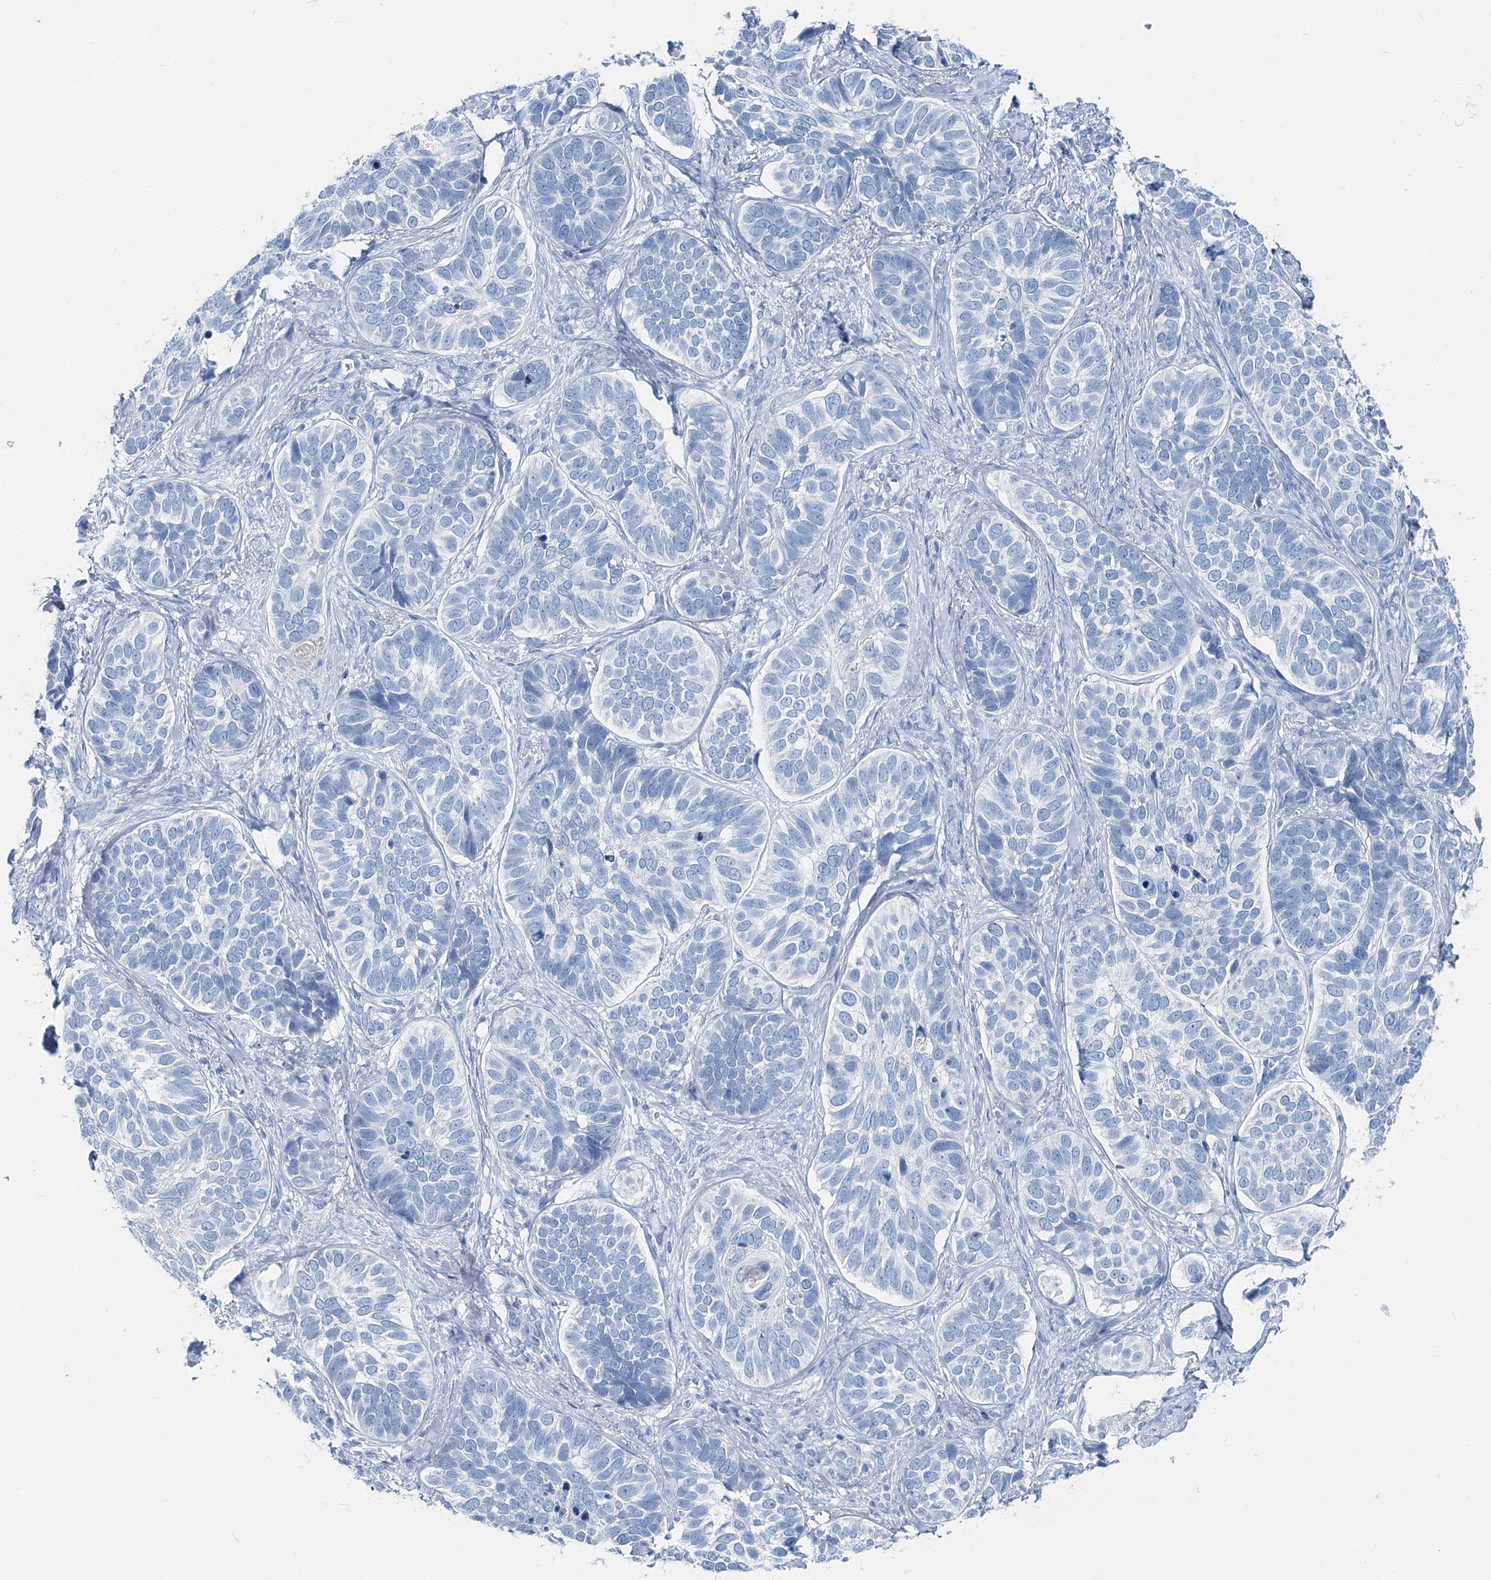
{"staining": {"intensity": "negative", "quantity": "none", "location": "none"}, "tissue": "skin cancer", "cell_type": "Tumor cells", "image_type": "cancer", "snomed": [{"axis": "morphology", "description": "Basal cell carcinoma"}, {"axis": "topography", "description": "Skin"}], "caption": "IHC micrograph of skin cancer stained for a protein (brown), which displays no staining in tumor cells.", "gene": "GABARAPL2", "patient": {"sex": "male", "age": 62}}